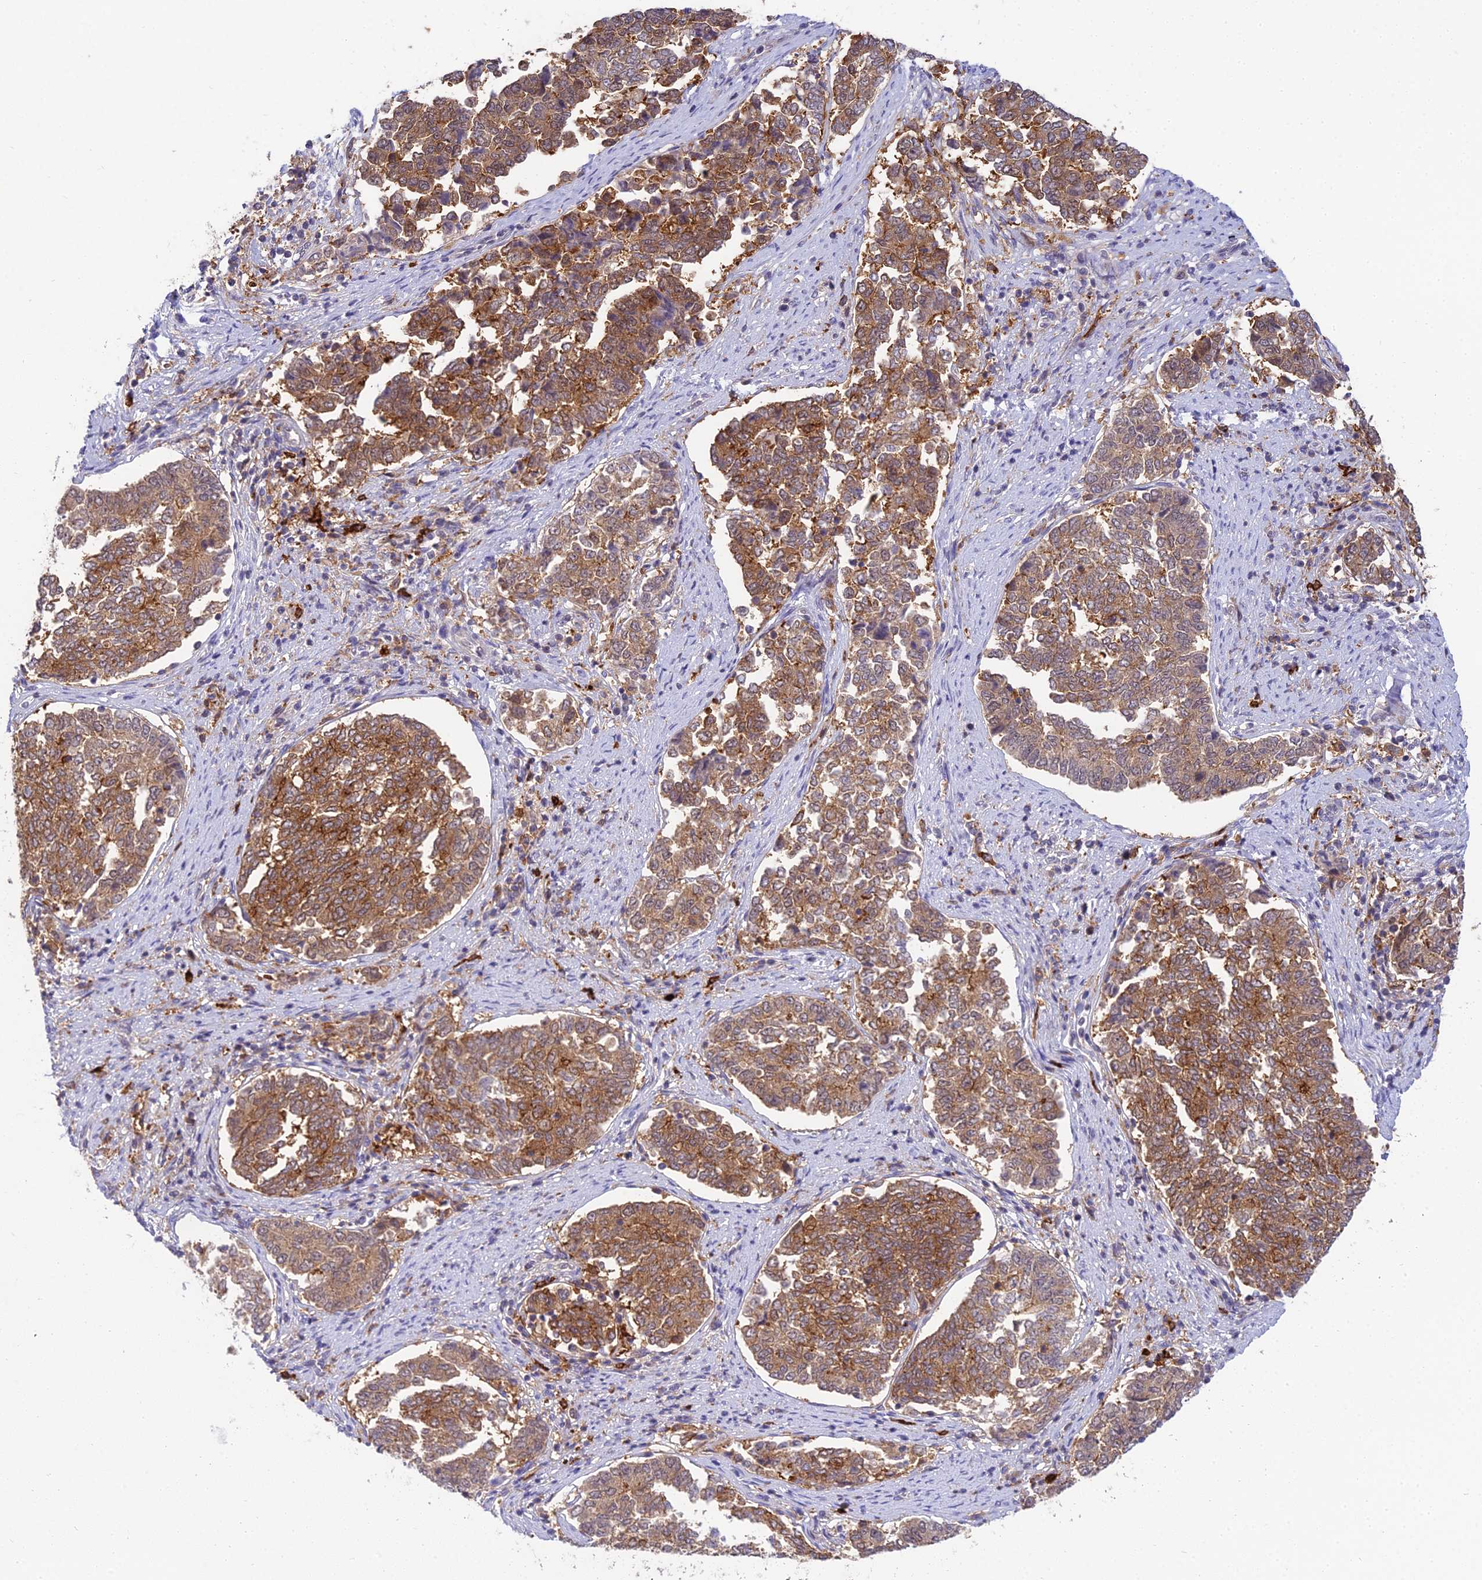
{"staining": {"intensity": "moderate", "quantity": ">75%", "location": "cytoplasmic/membranous"}, "tissue": "endometrial cancer", "cell_type": "Tumor cells", "image_type": "cancer", "snomed": [{"axis": "morphology", "description": "Adenocarcinoma, NOS"}, {"axis": "topography", "description": "Endometrium"}], "caption": "Brown immunohistochemical staining in endometrial adenocarcinoma demonstrates moderate cytoplasmic/membranous staining in about >75% of tumor cells. (DAB IHC, brown staining for protein, blue staining for nuclei).", "gene": "UBE2G1", "patient": {"sex": "female", "age": 80}}